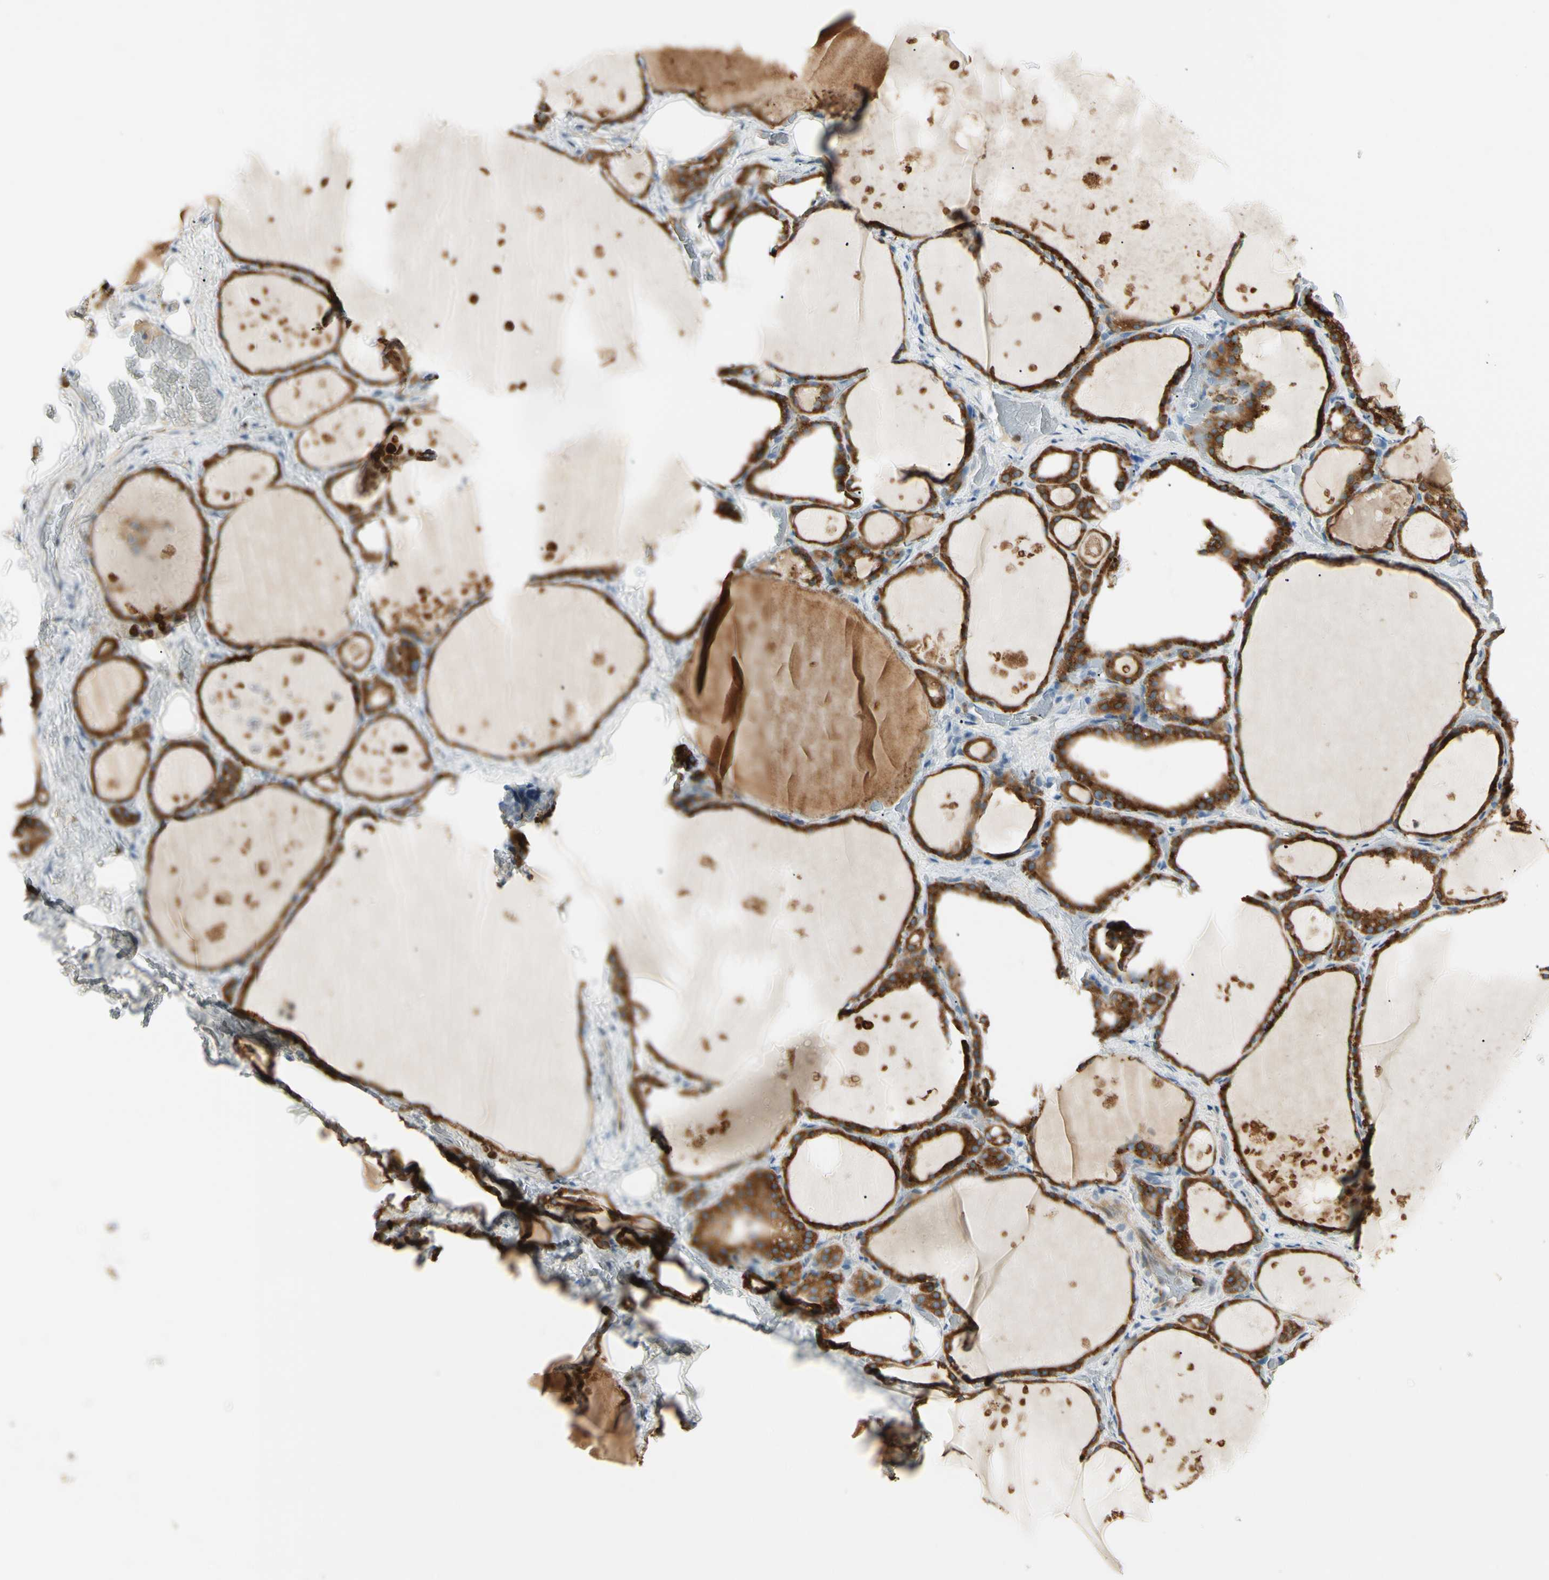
{"staining": {"intensity": "strong", "quantity": ">75%", "location": "cytoplasmic/membranous"}, "tissue": "thyroid gland", "cell_type": "Glandular cells", "image_type": "normal", "snomed": [{"axis": "morphology", "description": "Normal tissue, NOS"}, {"axis": "topography", "description": "Thyroid gland"}], "caption": "Human thyroid gland stained with a protein marker reveals strong staining in glandular cells.", "gene": "LPCAT2", "patient": {"sex": "male", "age": 61}}